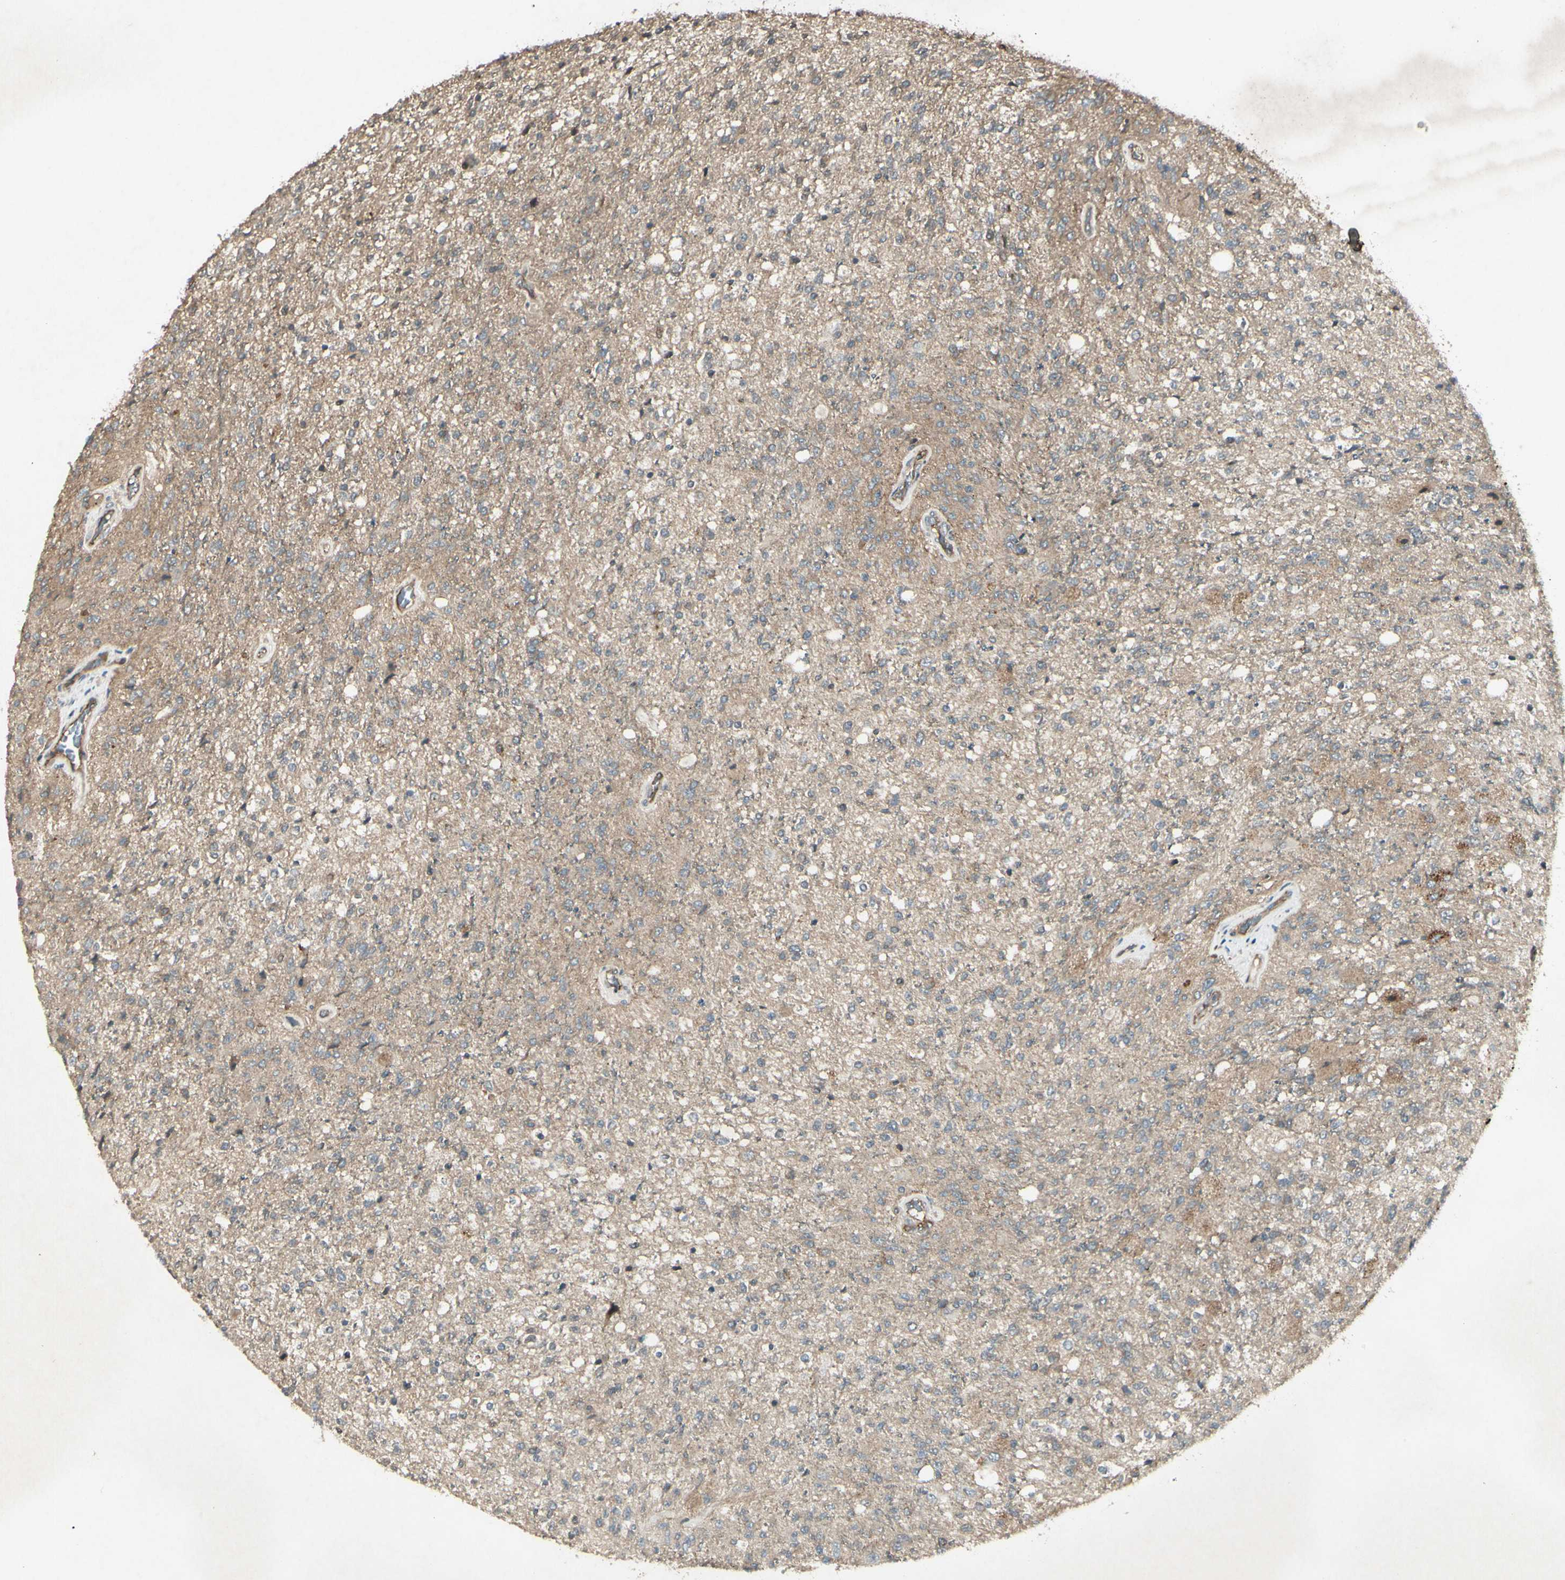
{"staining": {"intensity": "moderate", "quantity": "<25%", "location": "cytoplasmic/membranous"}, "tissue": "glioma", "cell_type": "Tumor cells", "image_type": "cancer", "snomed": [{"axis": "morphology", "description": "Normal tissue, NOS"}, {"axis": "morphology", "description": "Glioma, malignant, High grade"}, {"axis": "topography", "description": "Cerebral cortex"}], "caption": "Immunohistochemical staining of glioma exhibits low levels of moderate cytoplasmic/membranous protein staining in approximately <25% of tumor cells.", "gene": "JAG1", "patient": {"sex": "male", "age": 77}}